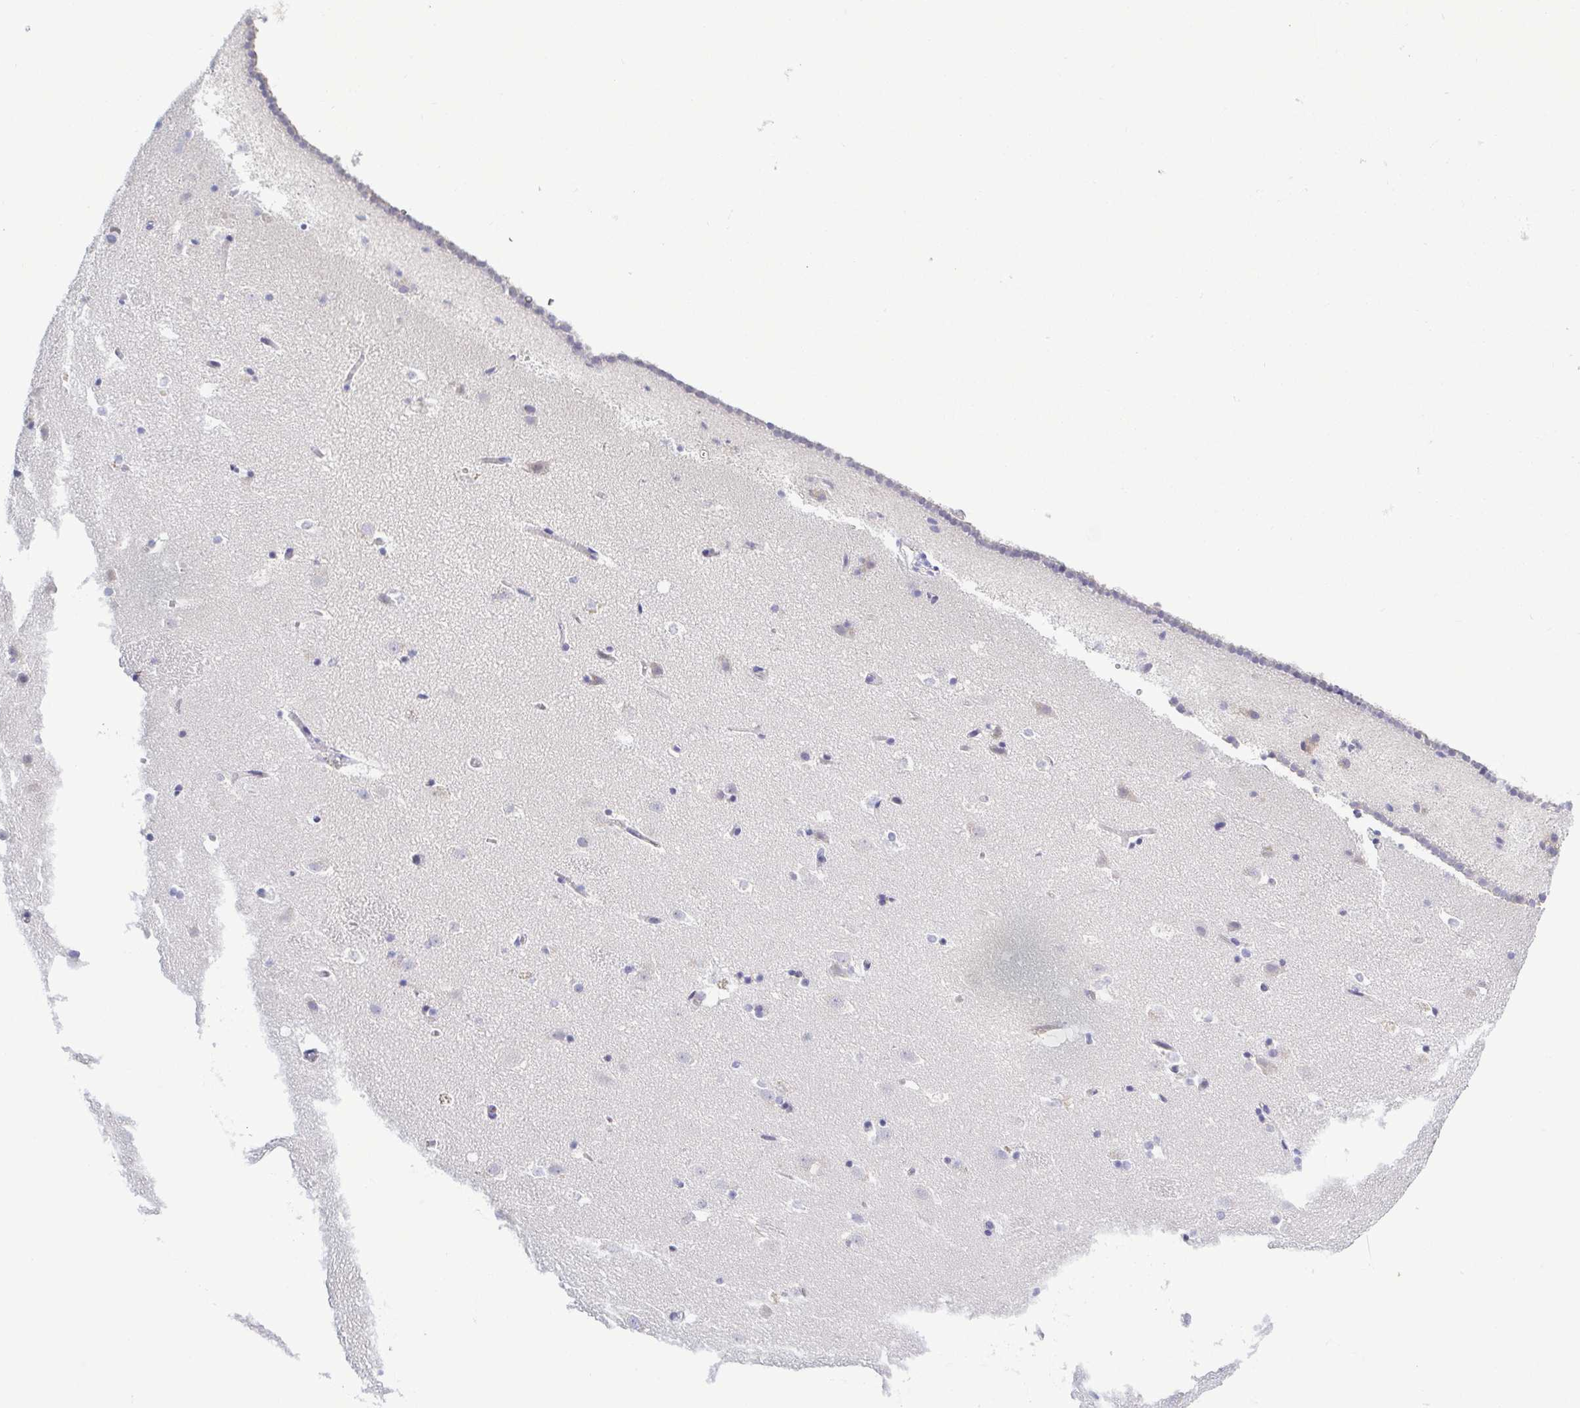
{"staining": {"intensity": "negative", "quantity": "none", "location": "none"}, "tissue": "caudate", "cell_type": "Glial cells", "image_type": "normal", "snomed": [{"axis": "morphology", "description": "Normal tissue, NOS"}, {"axis": "topography", "description": "Lateral ventricle wall"}], "caption": "This is an immunohistochemistry image of benign caudate. There is no expression in glial cells.", "gene": "TEX12", "patient": {"sex": "male", "age": 37}}